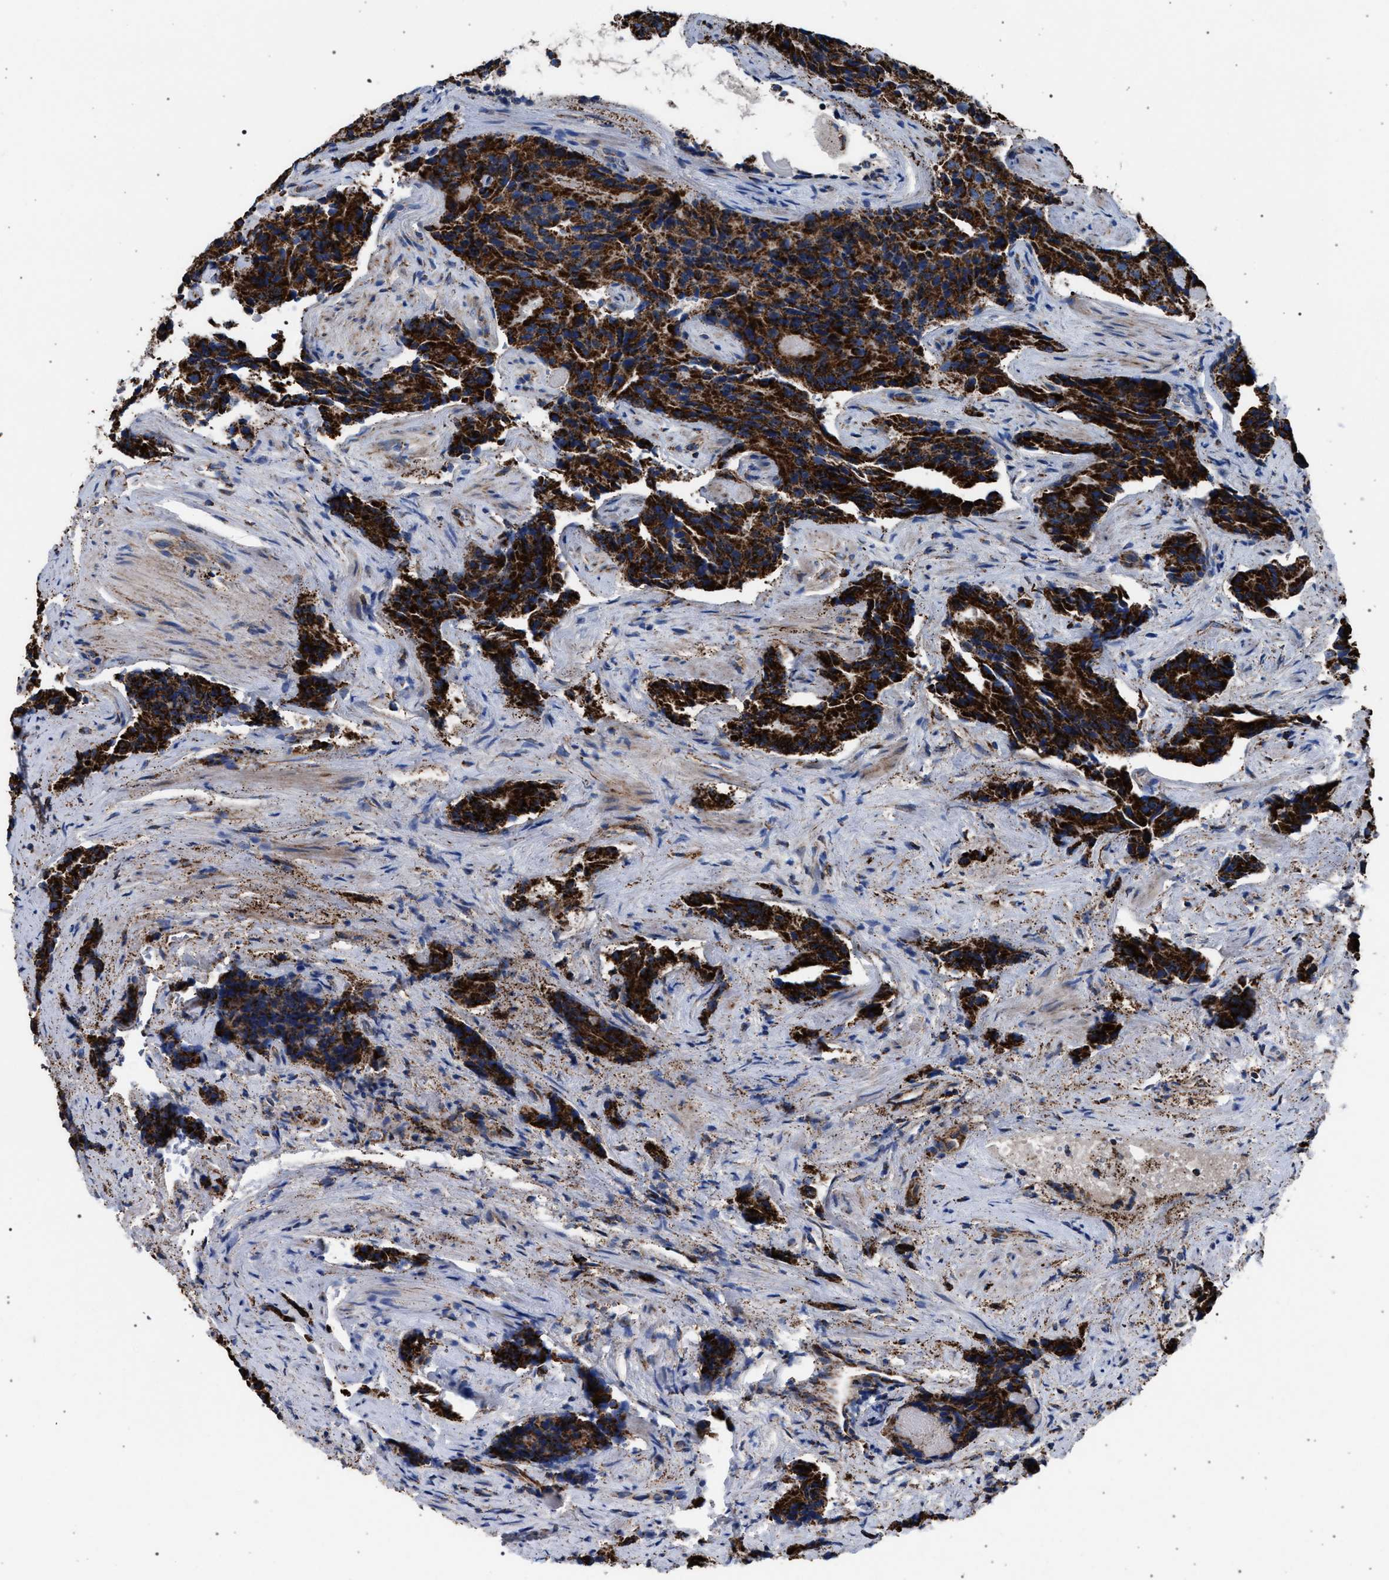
{"staining": {"intensity": "strong", "quantity": ">75%", "location": "cytoplasmic/membranous"}, "tissue": "prostate cancer", "cell_type": "Tumor cells", "image_type": "cancer", "snomed": [{"axis": "morphology", "description": "Adenocarcinoma, High grade"}, {"axis": "topography", "description": "Prostate"}], "caption": "A brown stain highlights strong cytoplasmic/membranous staining of a protein in prostate adenocarcinoma (high-grade) tumor cells.", "gene": "VPS13A", "patient": {"sex": "male", "age": 58}}